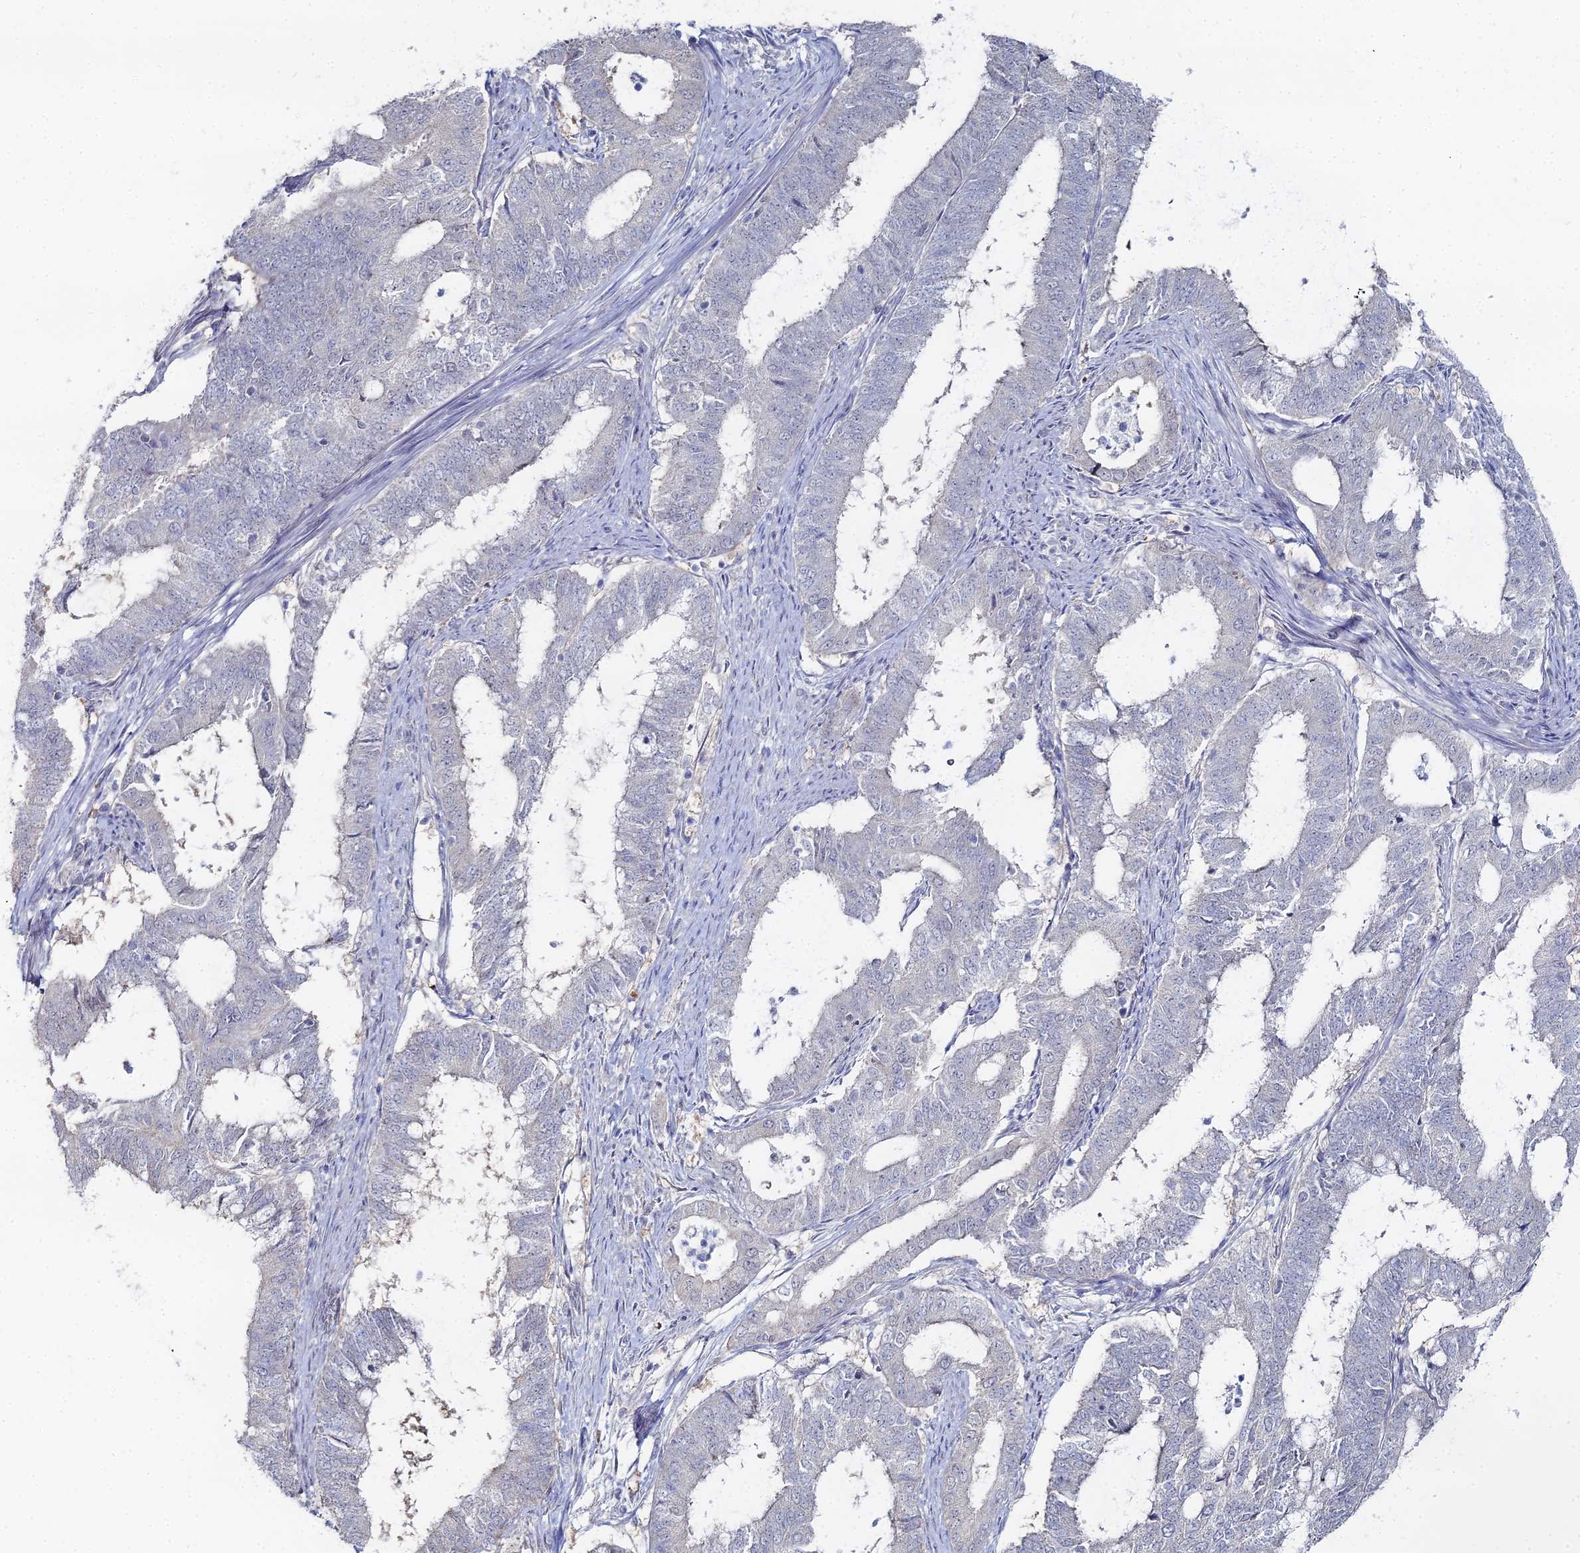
{"staining": {"intensity": "negative", "quantity": "none", "location": "none"}, "tissue": "endometrial cancer", "cell_type": "Tumor cells", "image_type": "cancer", "snomed": [{"axis": "morphology", "description": "Adenocarcinoma, NOS"}, {"axis": "topography", "description": "Endometrium"}], "caption": "This is an IHC image of adenocarcinoma (endometrial). There is no staining in tumor cells.", "gene": "THAP4", "patient": {"sex": "female", "age": 51}}